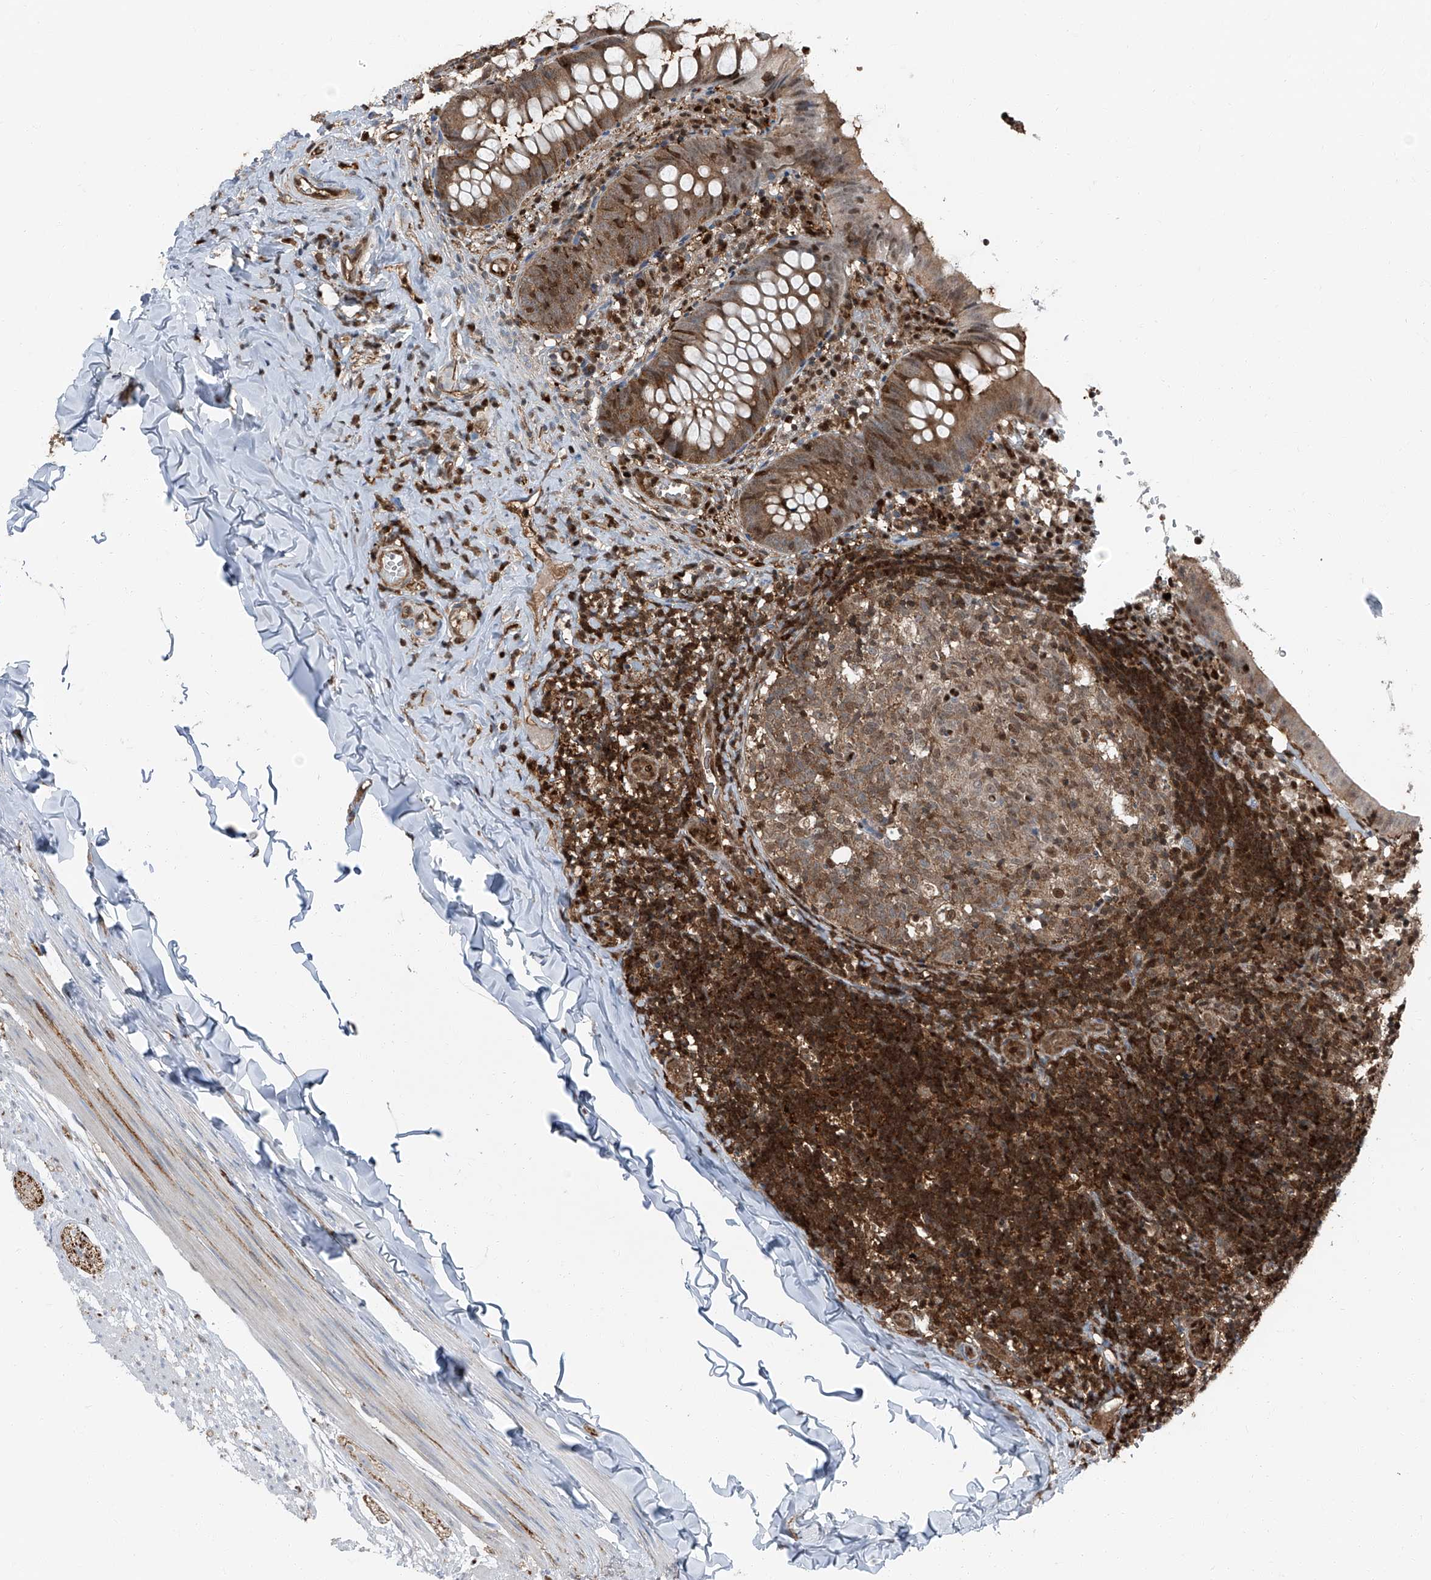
{"staining": {"intensity": "moderate", "quantity": ">75%", "location": "cytoplasmic/membranous,nuclear"}, "tissue": "appendix", "cell_type": "Glandular cells", "image_type": "normal", "snomed": [{"axis": "morphology", "description": "Normal tissue, NOS"}, {"axis": "topography", "description": "Appendix"}], "caption": "A histopathology image showing moderate cytoplasmic/membranous,nuclear expression in about >75% of glandular cells in benign appendix, as visualized by brown immunohistochemical staining.", "gene": "PSMB10", "patient": {"sex": "male", "age": 8}}